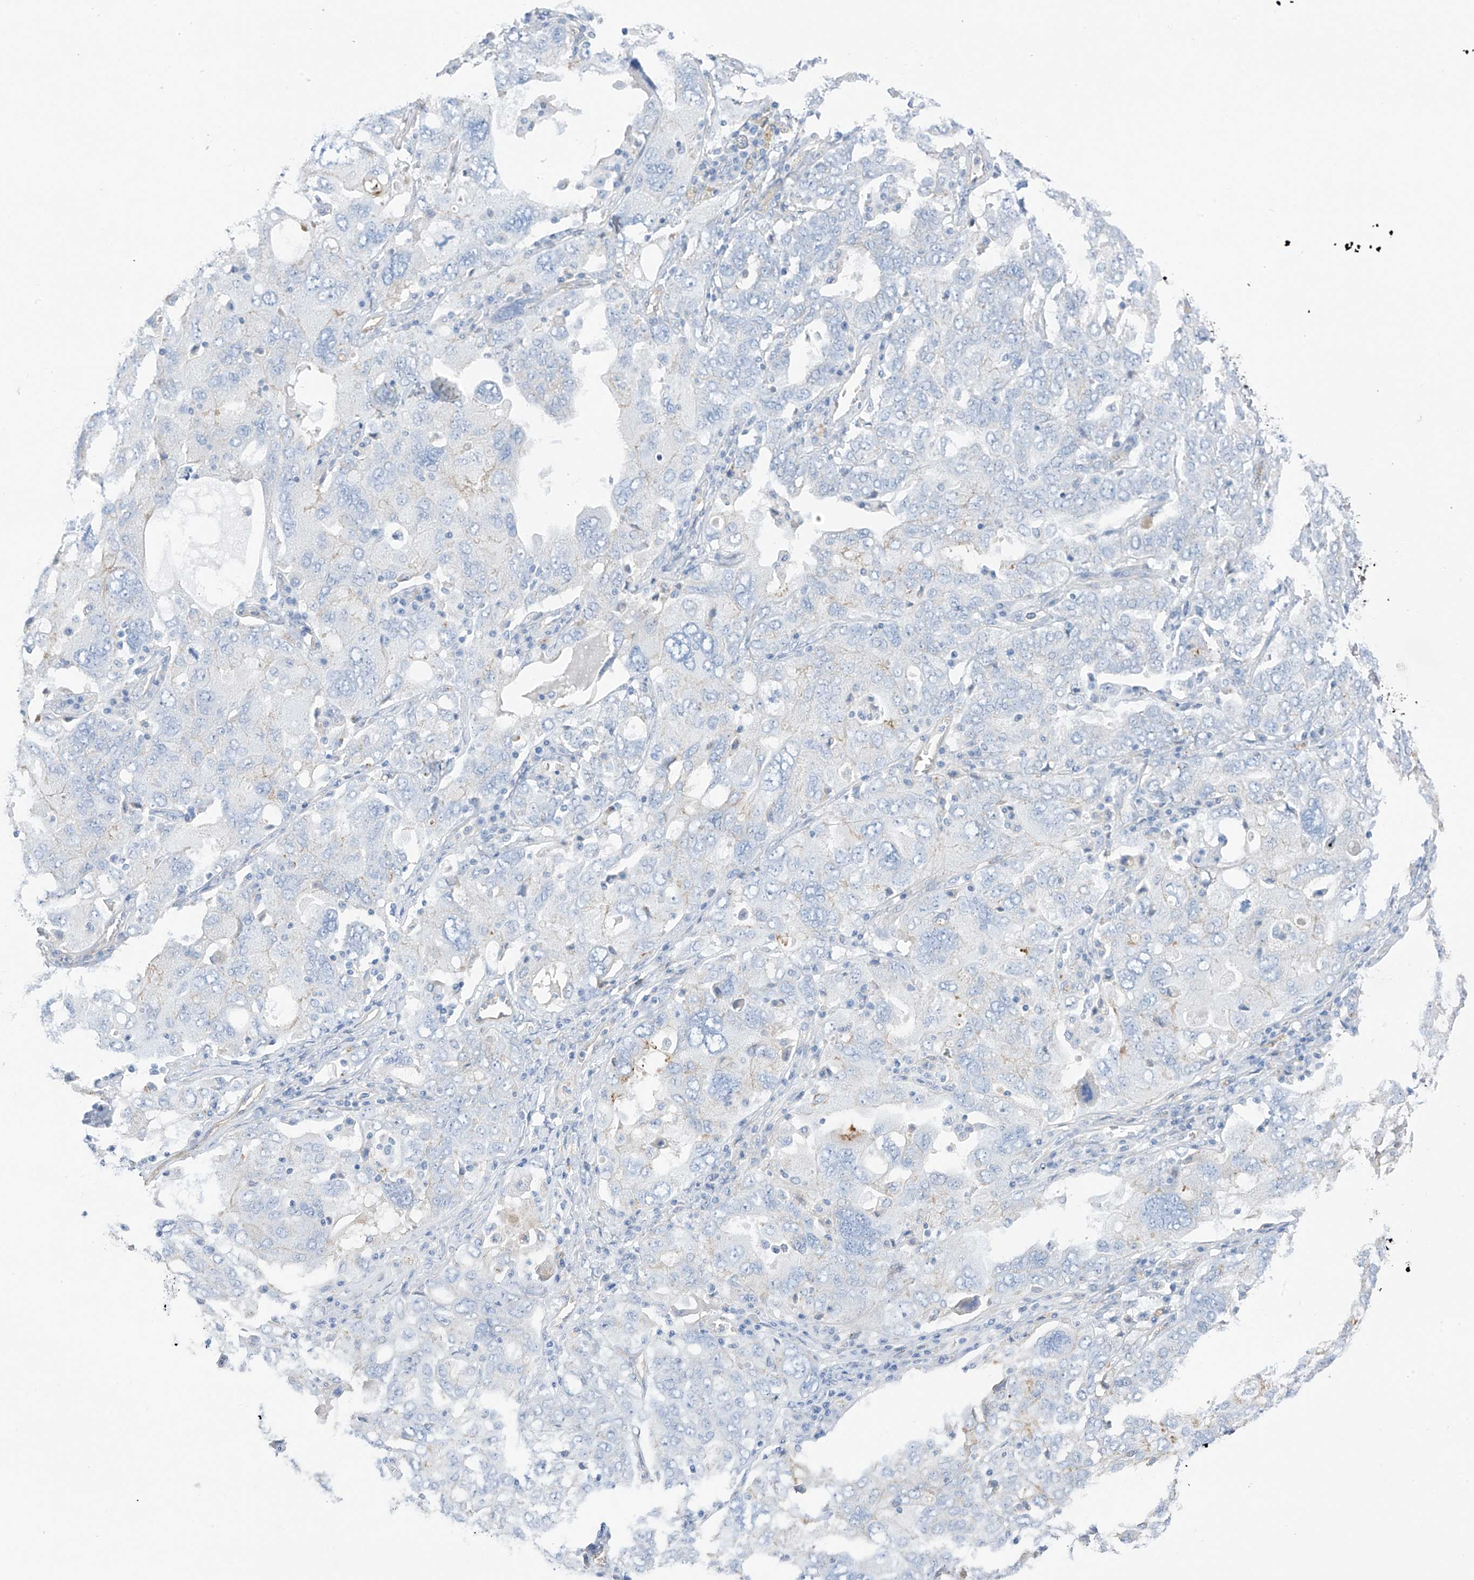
{"staining": {"intensity": "negative", "quantity": "none", "location": "none"}, "tissue": "ovarian cancer", "cell_type": "Tumor cells", "image_type": "cancer", "snomed": [{"axis": "morphology", "description": "Carcinoma, endometroid"}, {"axis": "topography", "description": "Ovary"}], "caption": "Photomicrograph shows no significant protein staining in tumor cells of endometroid carcinoma (ovarian).", "gene": "ITGA9", "patient": {"sex": "female", "age": 62}}